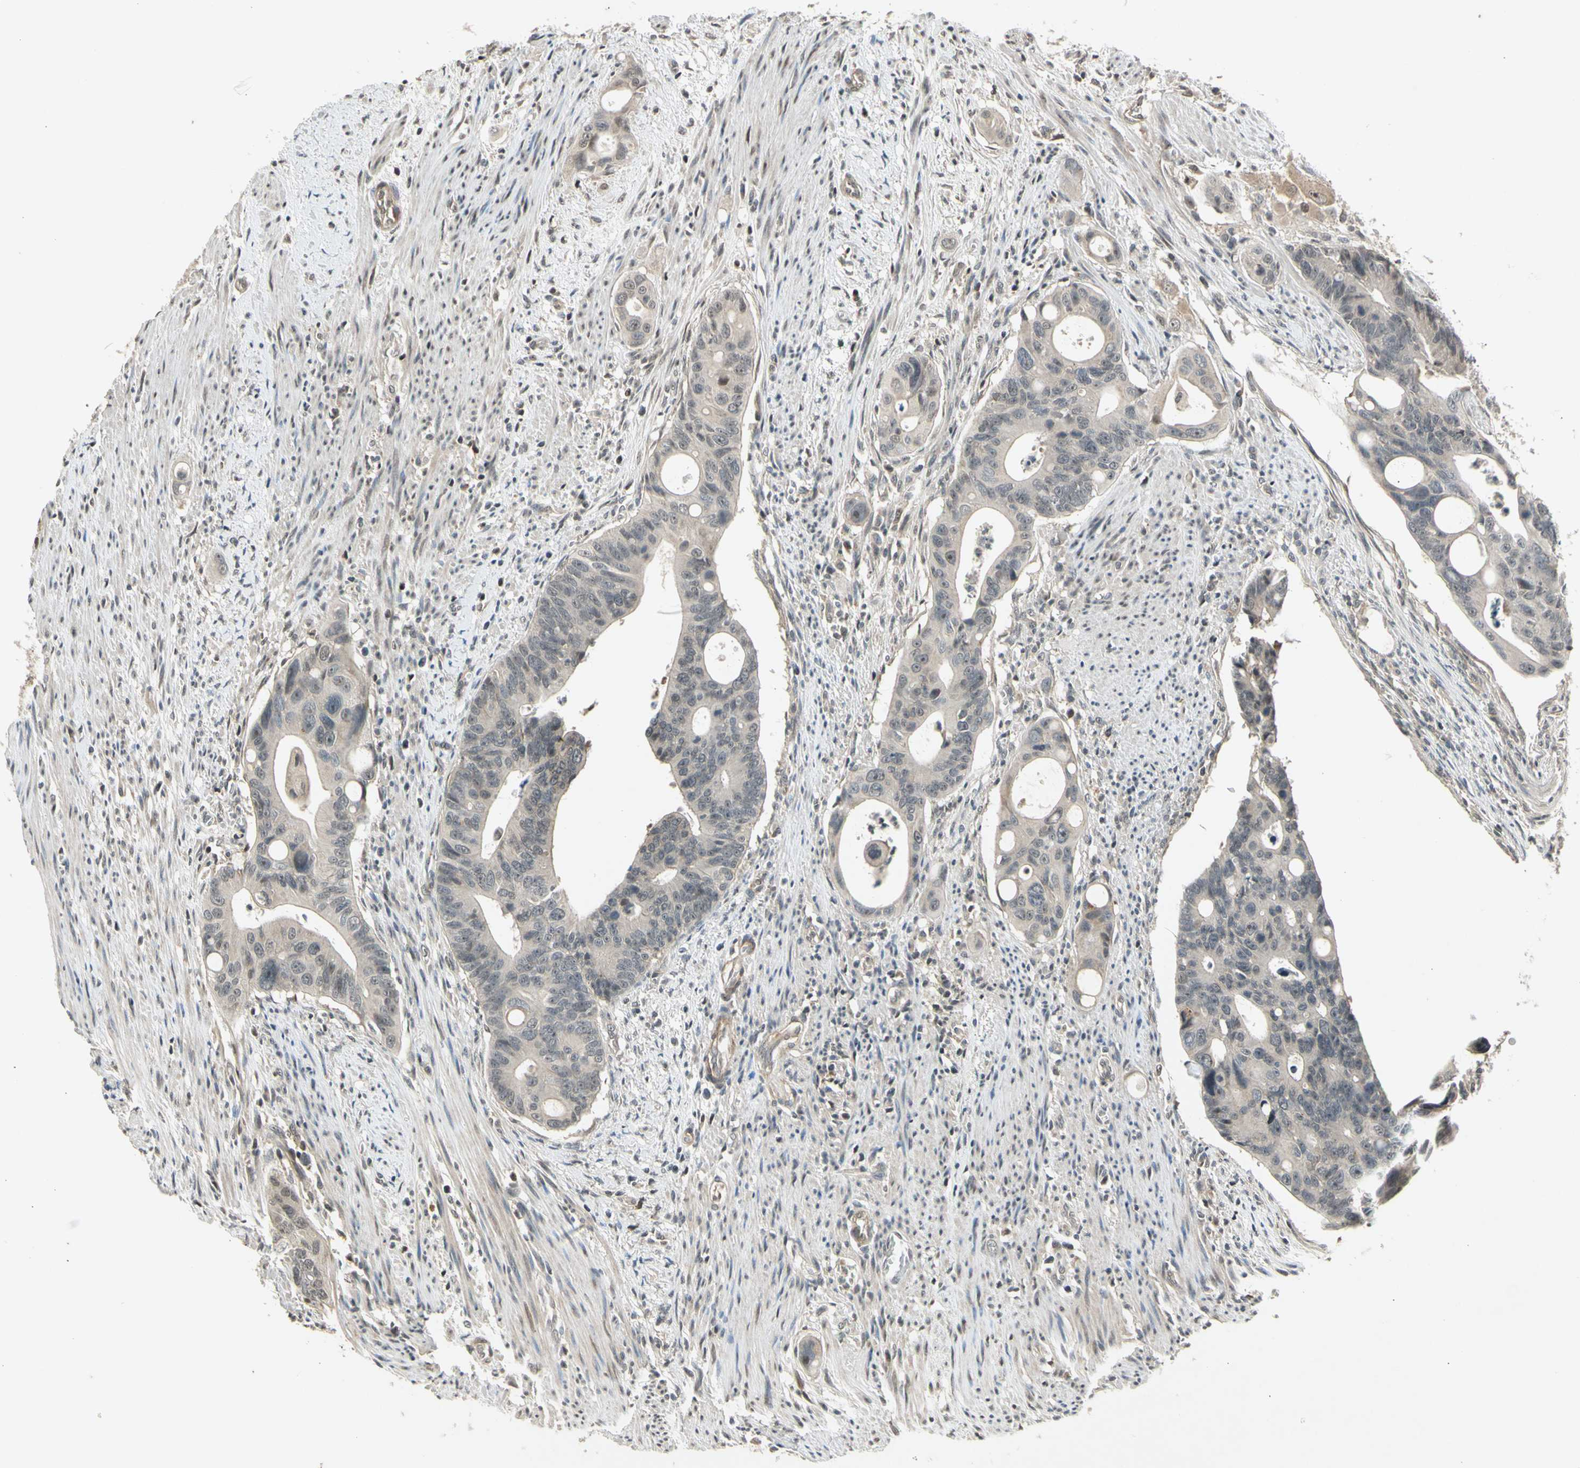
{"staining": {"intensity": "negative", "quantity": "none", "location": "none"}, "tissue": "colorectal cancer", "cell_type": "Tumor cells", "image_type": "cancer", "snomed": [{"axis": "morphology", "description": "Adenocarcinoma, NOS"}, {"axis": "topography", "description": "Colon"}], "caption": "Micrograph shows no protein expression in tumor cells of adenocarcinoma (colorectal) tissue.", "gene": "EFNB2", "patient": {"sex": "female", "age": 57}}